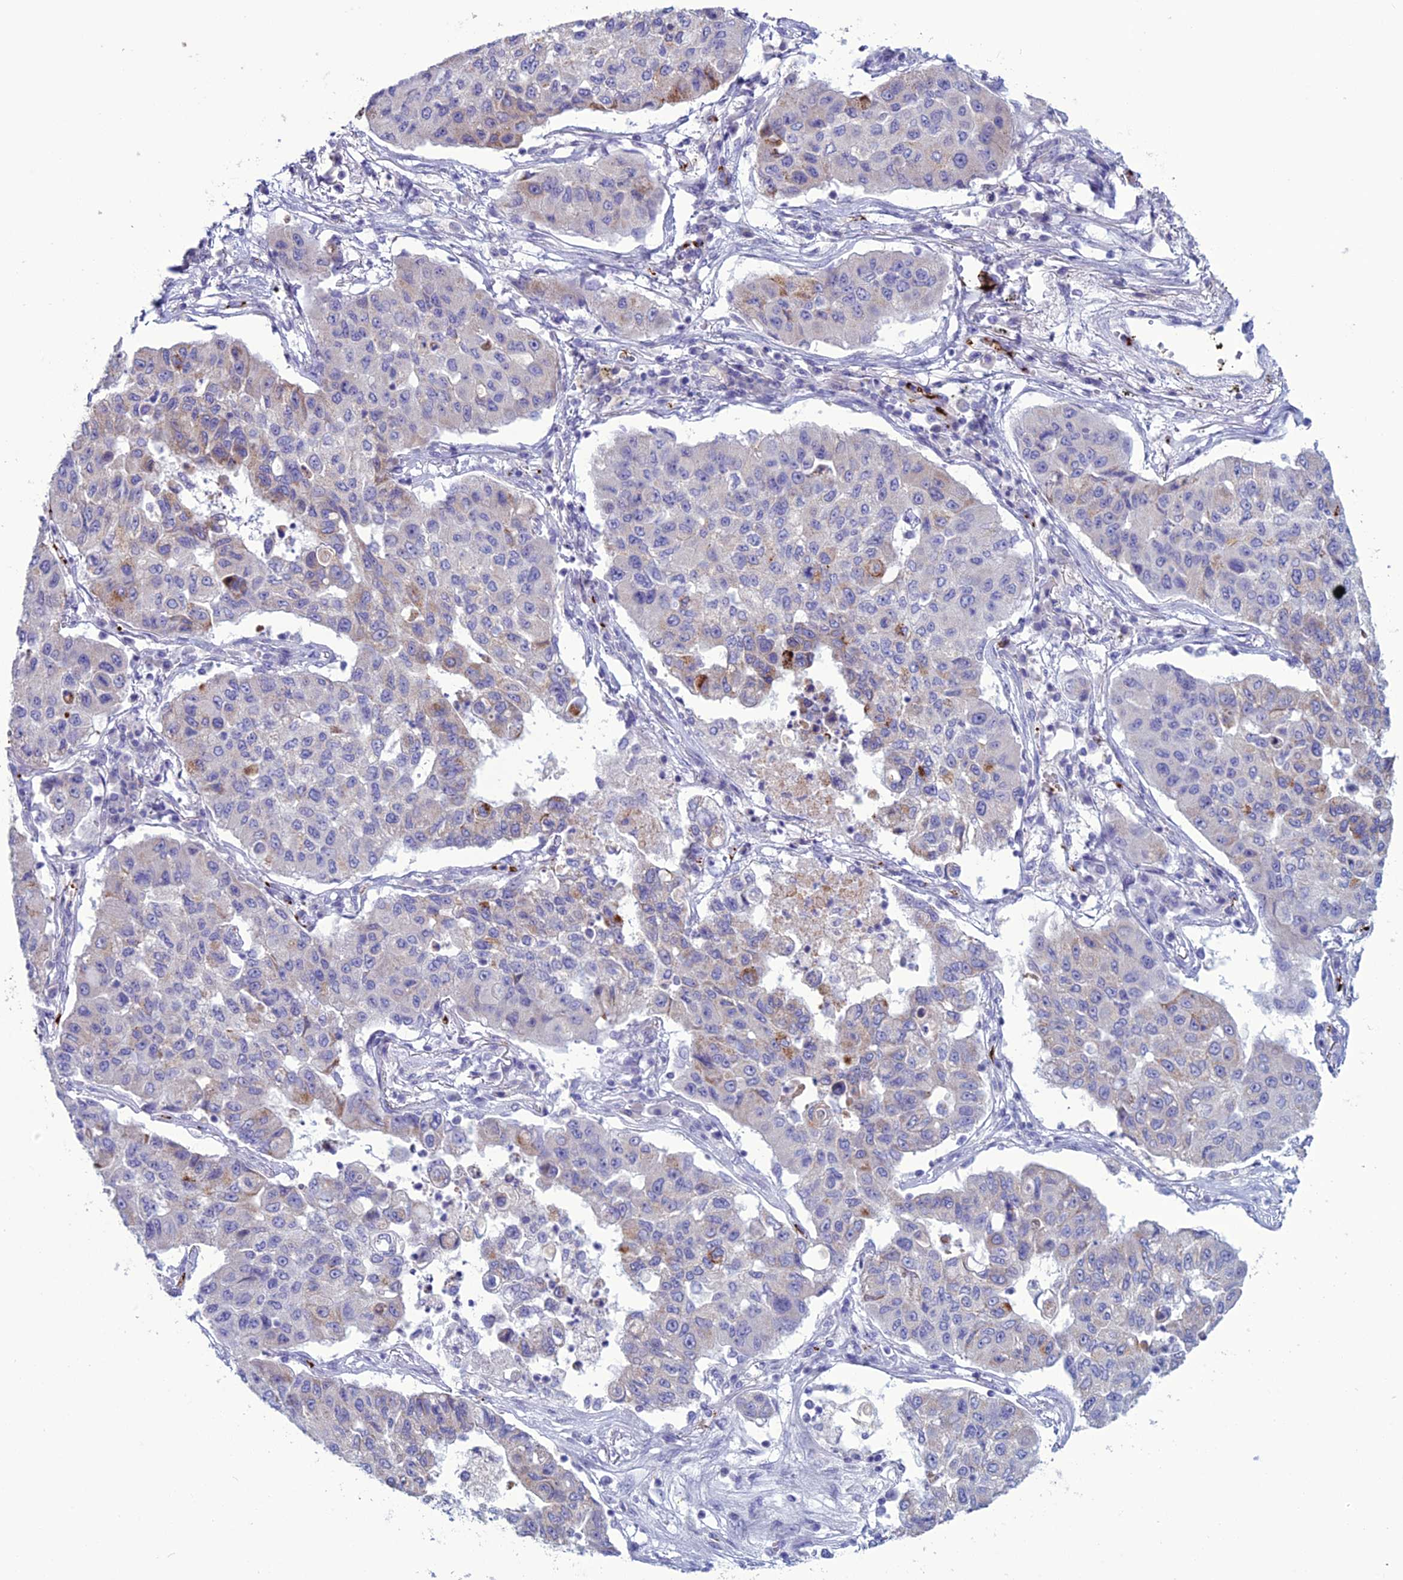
{"staining": {"intensity": "moderate", "quantity": "<25%", "location": "cytoplasmic/membranous"}, "tissue": "lung cancer", "cell_type": "Tumor cells", "image_type": "cancer", "snomed": [{"axis": "morphology", "description": "Squamous cell carcinoma, NOS"}, {"axis": "topography", "description": "Lung"}], "caption": "Protein staining of squamous cell carcinoma (lung) tissue displays moderate cytoplasmic/membranous expression in approximately <25% of tumor cells.", "gene": "C21orf140", "patient": {"sex": "male", "age": 74}}